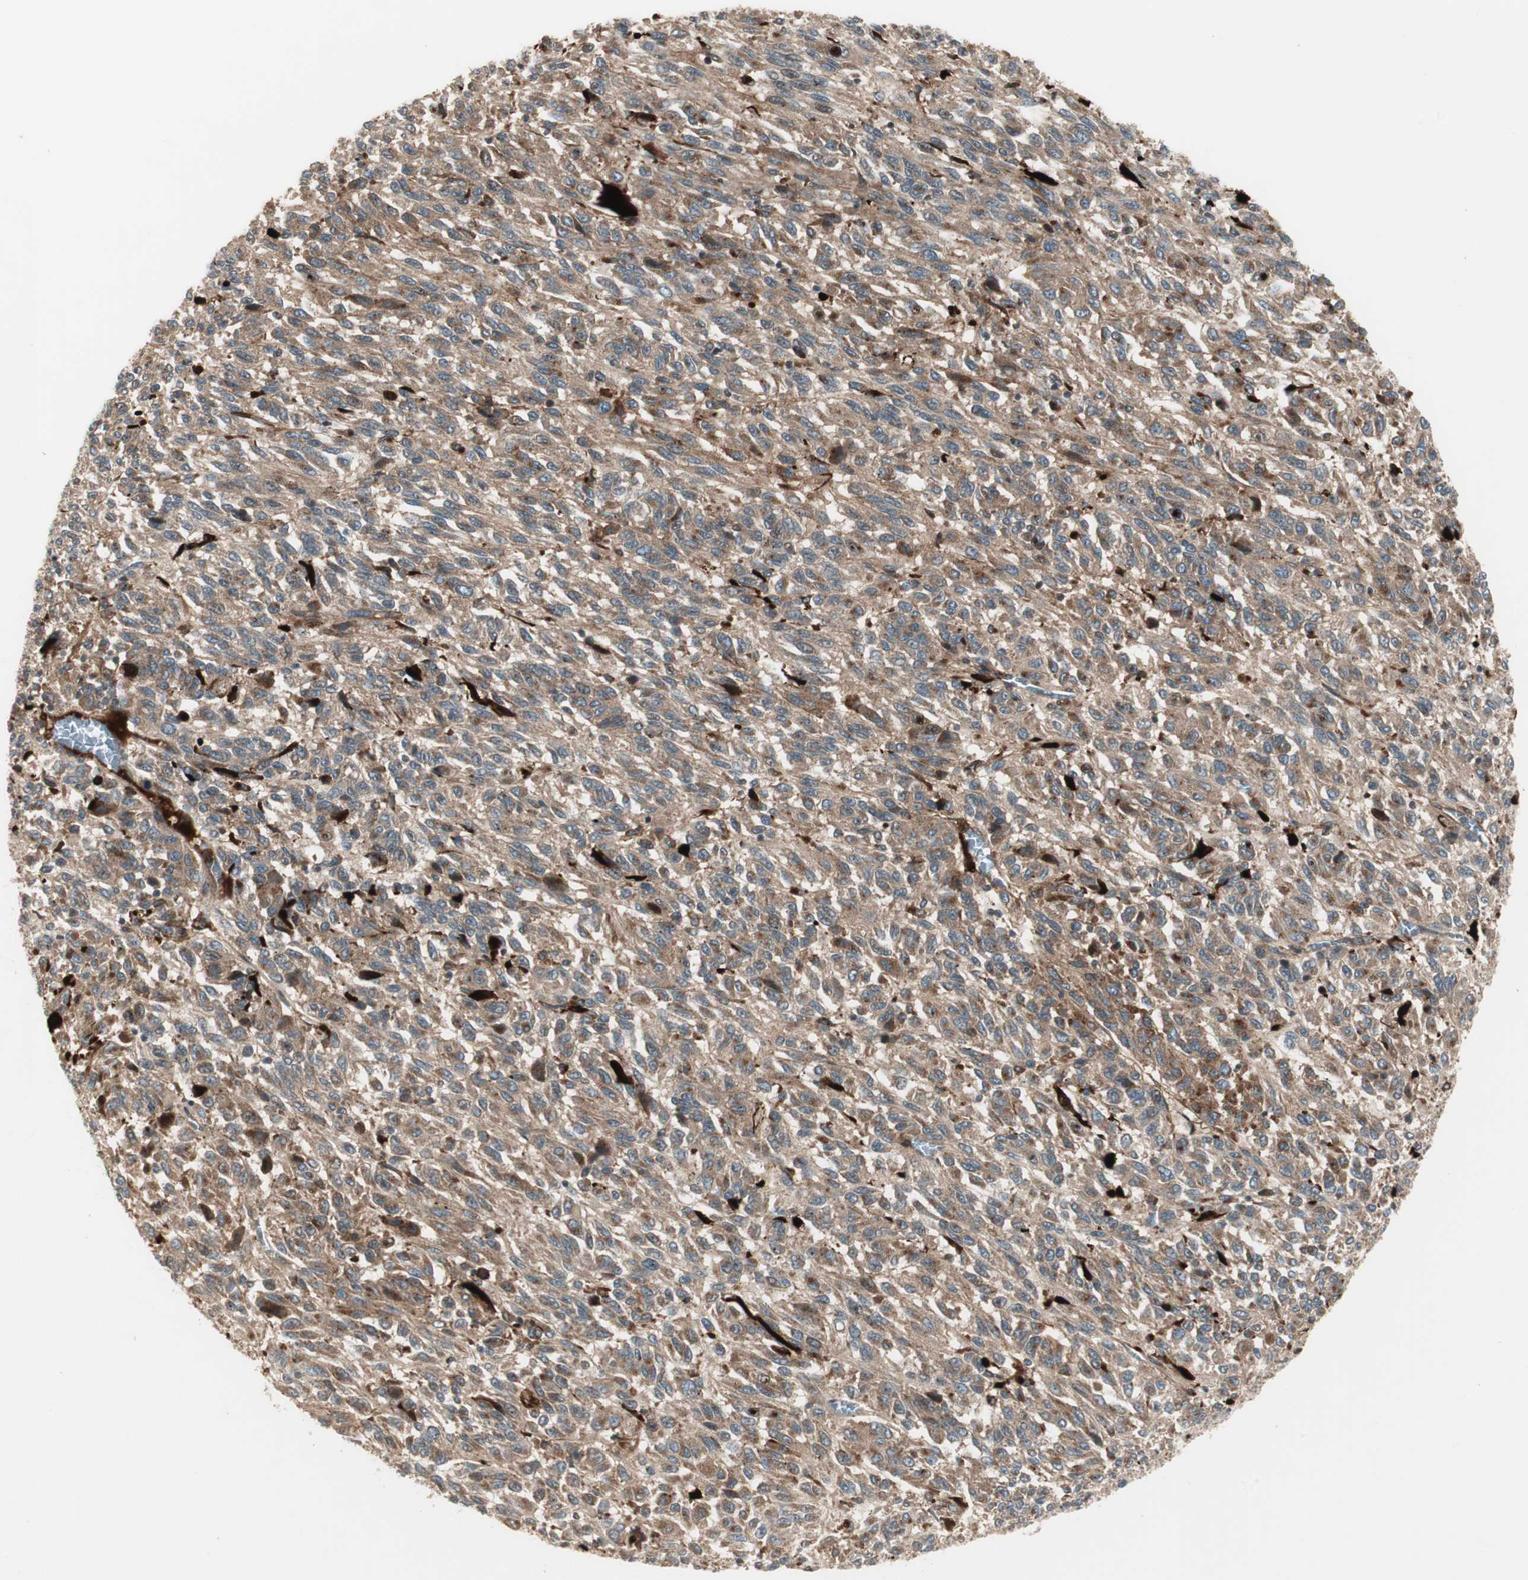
{"staining": {"intensity": "moderate", "quantity": ">75%", "location": "cytoplasmic/membranous"}, "tissue": "melanoma", "cell_type": "Tumor cells", "image_type": "cancer", "snomed": [{"axis": "morphology", "description": "Malignant melanoma, Metastatic site"}, {"axis": "topography", "description": "Lung"}], "caption": "A brown stain highlights moderate cytoplasmic/membranous positivity of a protein in human melanoma tumor cells.", "gene": "SFRP1", "patient": {"sex": "male", "age": 64}}